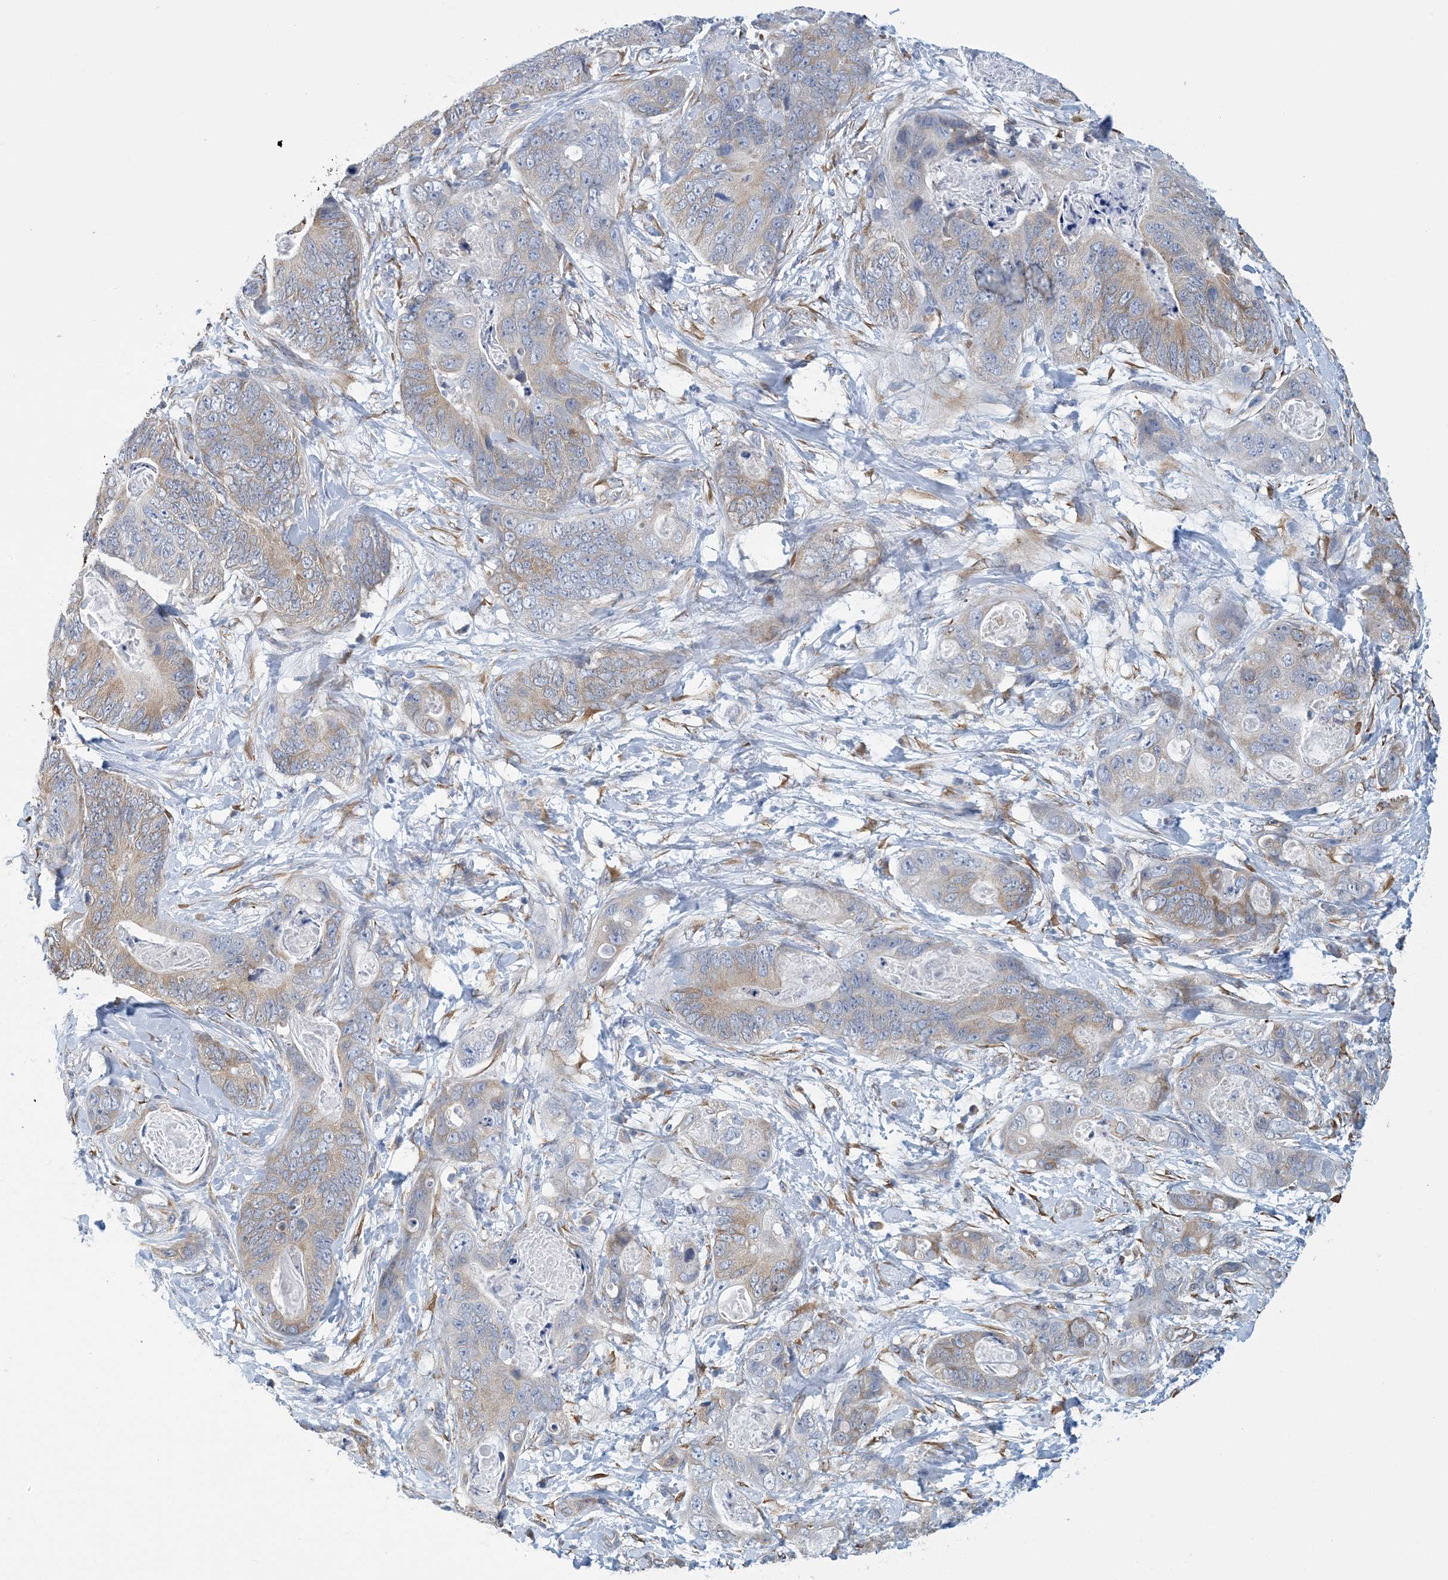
{"staining": {"intensity": "weak", "quantity": "25%-75%", "location": "cytoplasmic/membranous"}, "tissue": "stomach cancer", "cell_type": "Tumor cells", "image_type": "cancer", "snomed": [{"axis": "morphology", "description": "Adenocarcinoma, NOS"}, {"axis": "topography", "description": "Stomach"}], "caption": "The histopathology image demonstrates immunohistochemical staining of stomach cancer. There is weak cytoplasmic/membranous staining is identified in about 25%-75% of tumor cells. The protein is shown in brown color, while the nuclei are stained blue.", "gene": "CCDC14", "patient": {"sex": "female", "age": 89}}